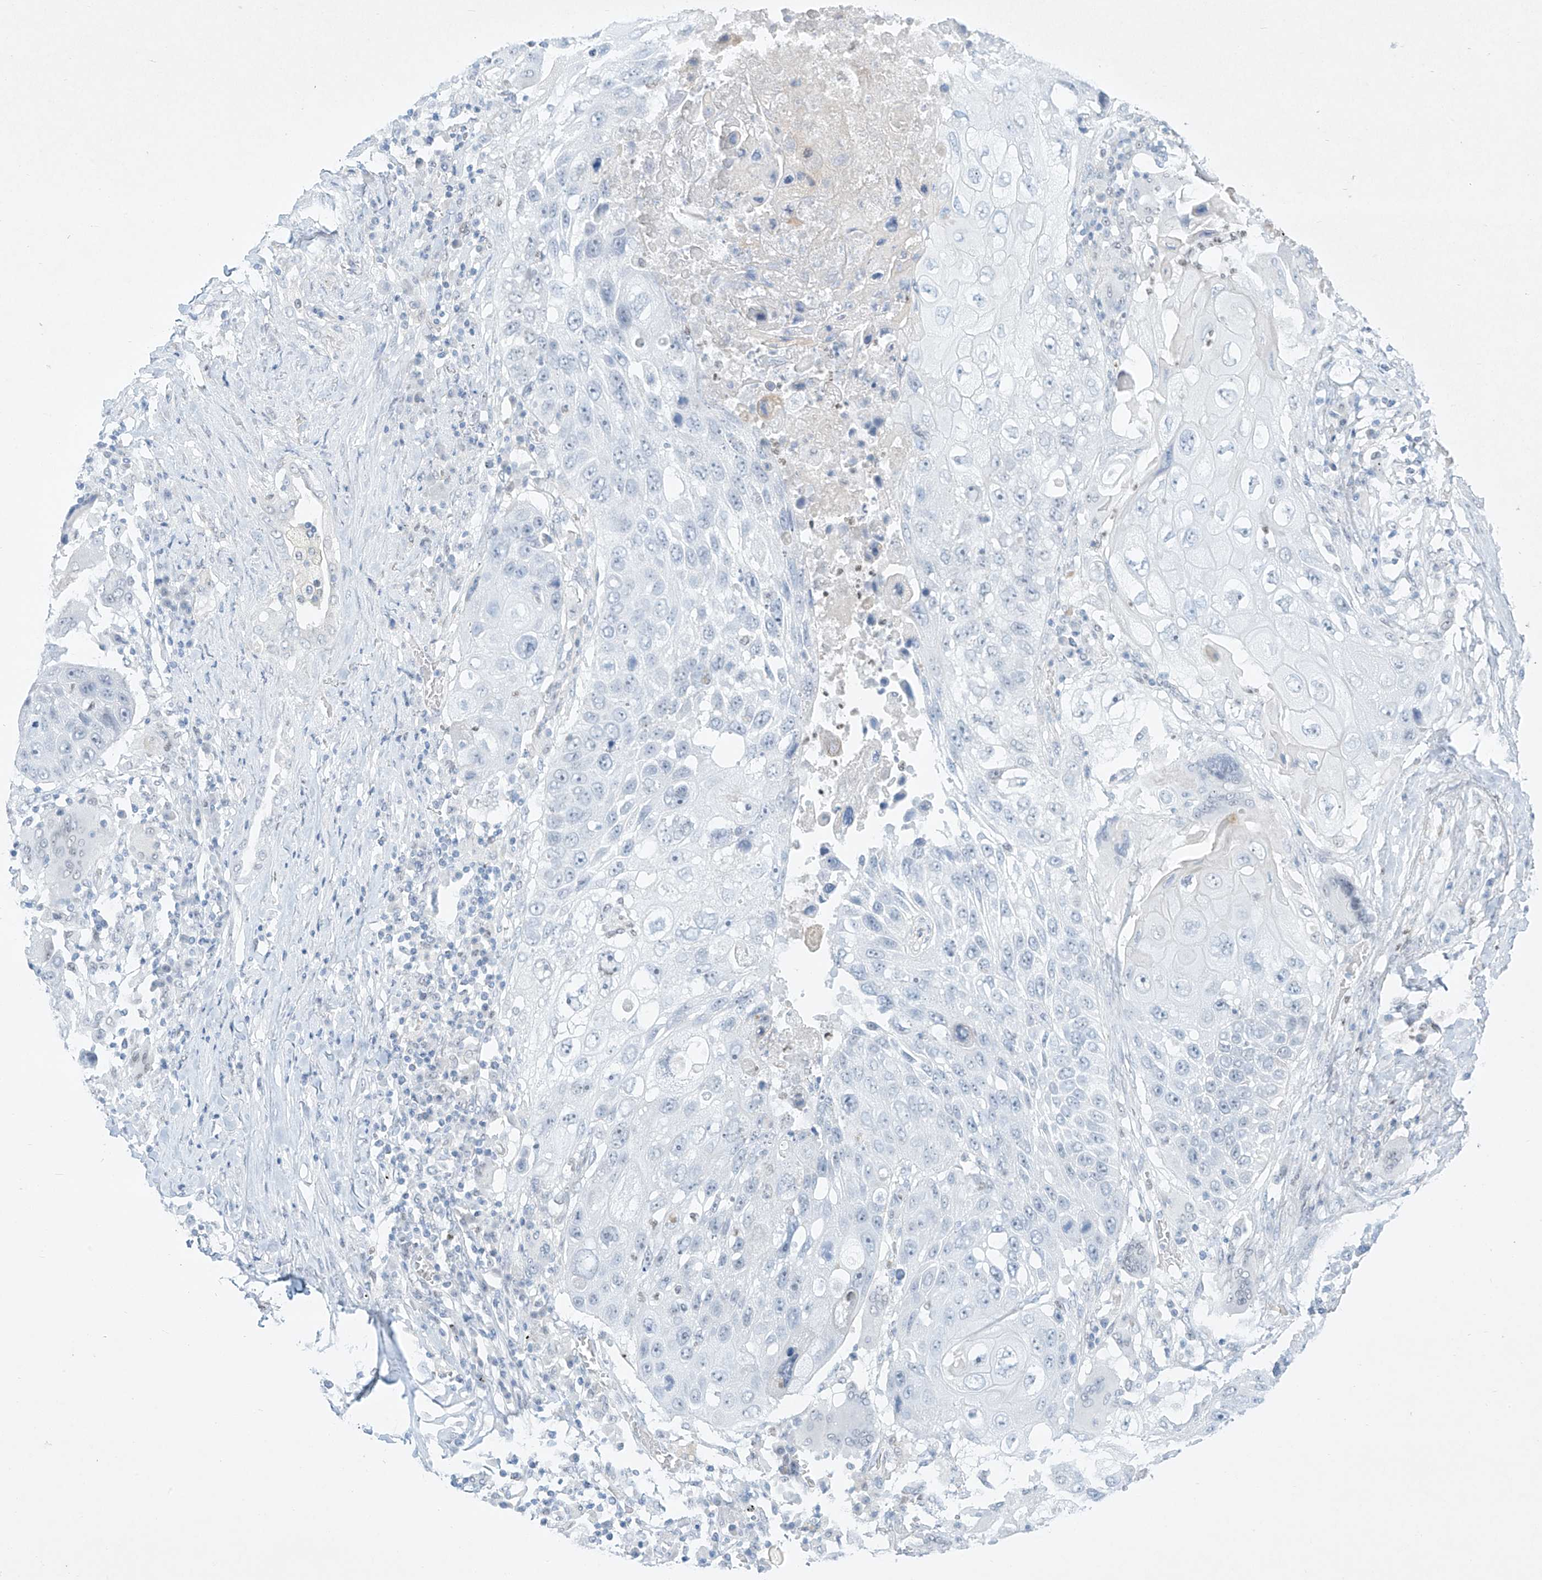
{"staining": {"intensity": "negative", "quantity": "none", "location": "none"}, "tissue": "lung cancer", "cell_type": "Tumor cells", "image_type": "cancer", "snomed": [{"axis": "morphology", "description": "Squamous cell carcinoma, NOS"}, {"axis": "topography", "description": "Lung"}], "caption": "The immunohistochemistry micrograph has no significant staining in tumor cells of lung squamous cell carcinoma tissue.", "gene": "REEP2", "patient": {"sex": "male", "age": 61}}